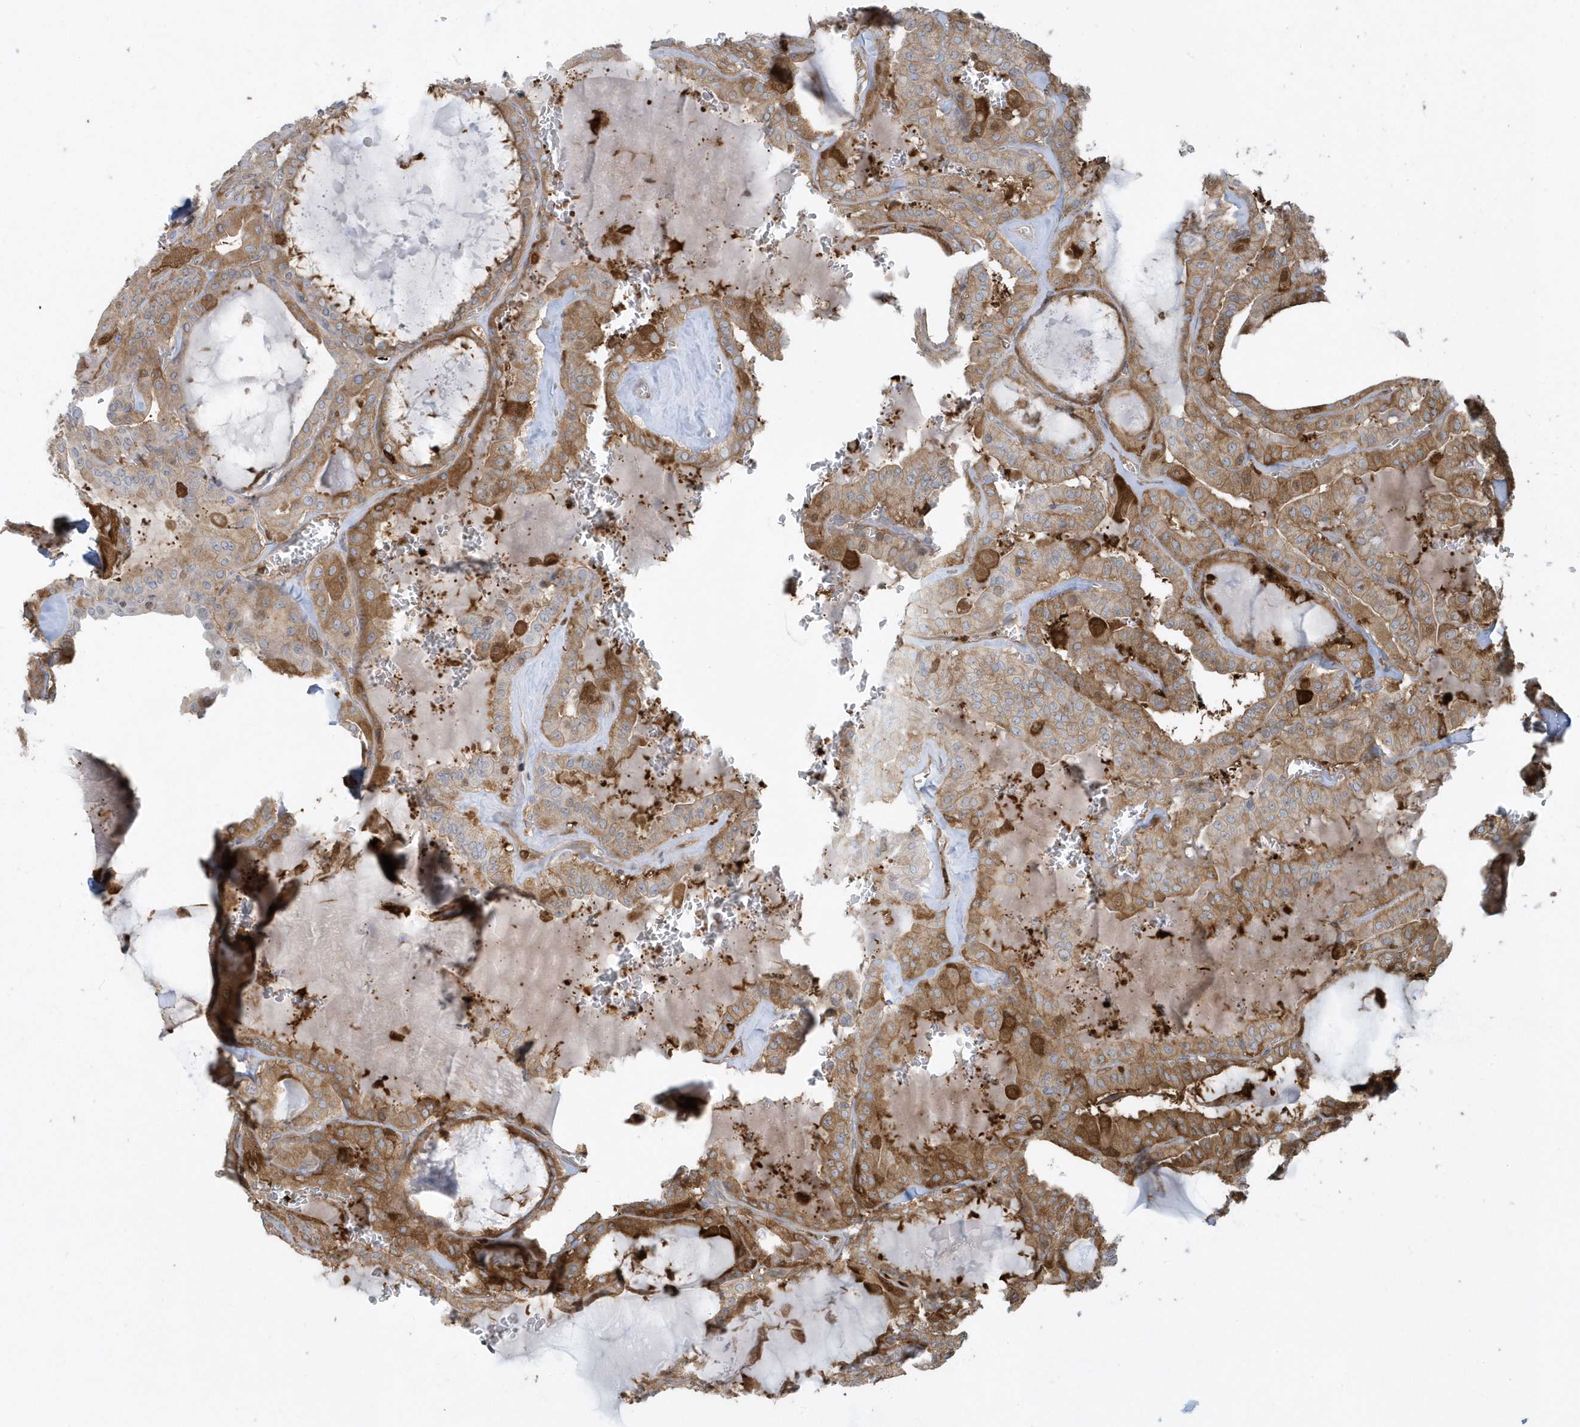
{"staining": {"intensity": "moderate", "quantity": ">75%", "location": "cytoplasmic/membranous"}, "tissue": "thyroid cancer", "cell_type": "Tumor cells", "image_type": "cancer", "snomed": [{"axis": "morphology", "description": "Papillary adenocarcinoma, NOS"}, {"axis": "topography", "description": "Thyroid gland"}], "caption": "Protein staining of papillary adenocarcinoma (thyroid) tissue exhibits moderate cytoplasmic/membranous positivity in about >75% of tumor cells.", "gene": "CLCN6", "patient": {"sex": "male", "age": 52}}